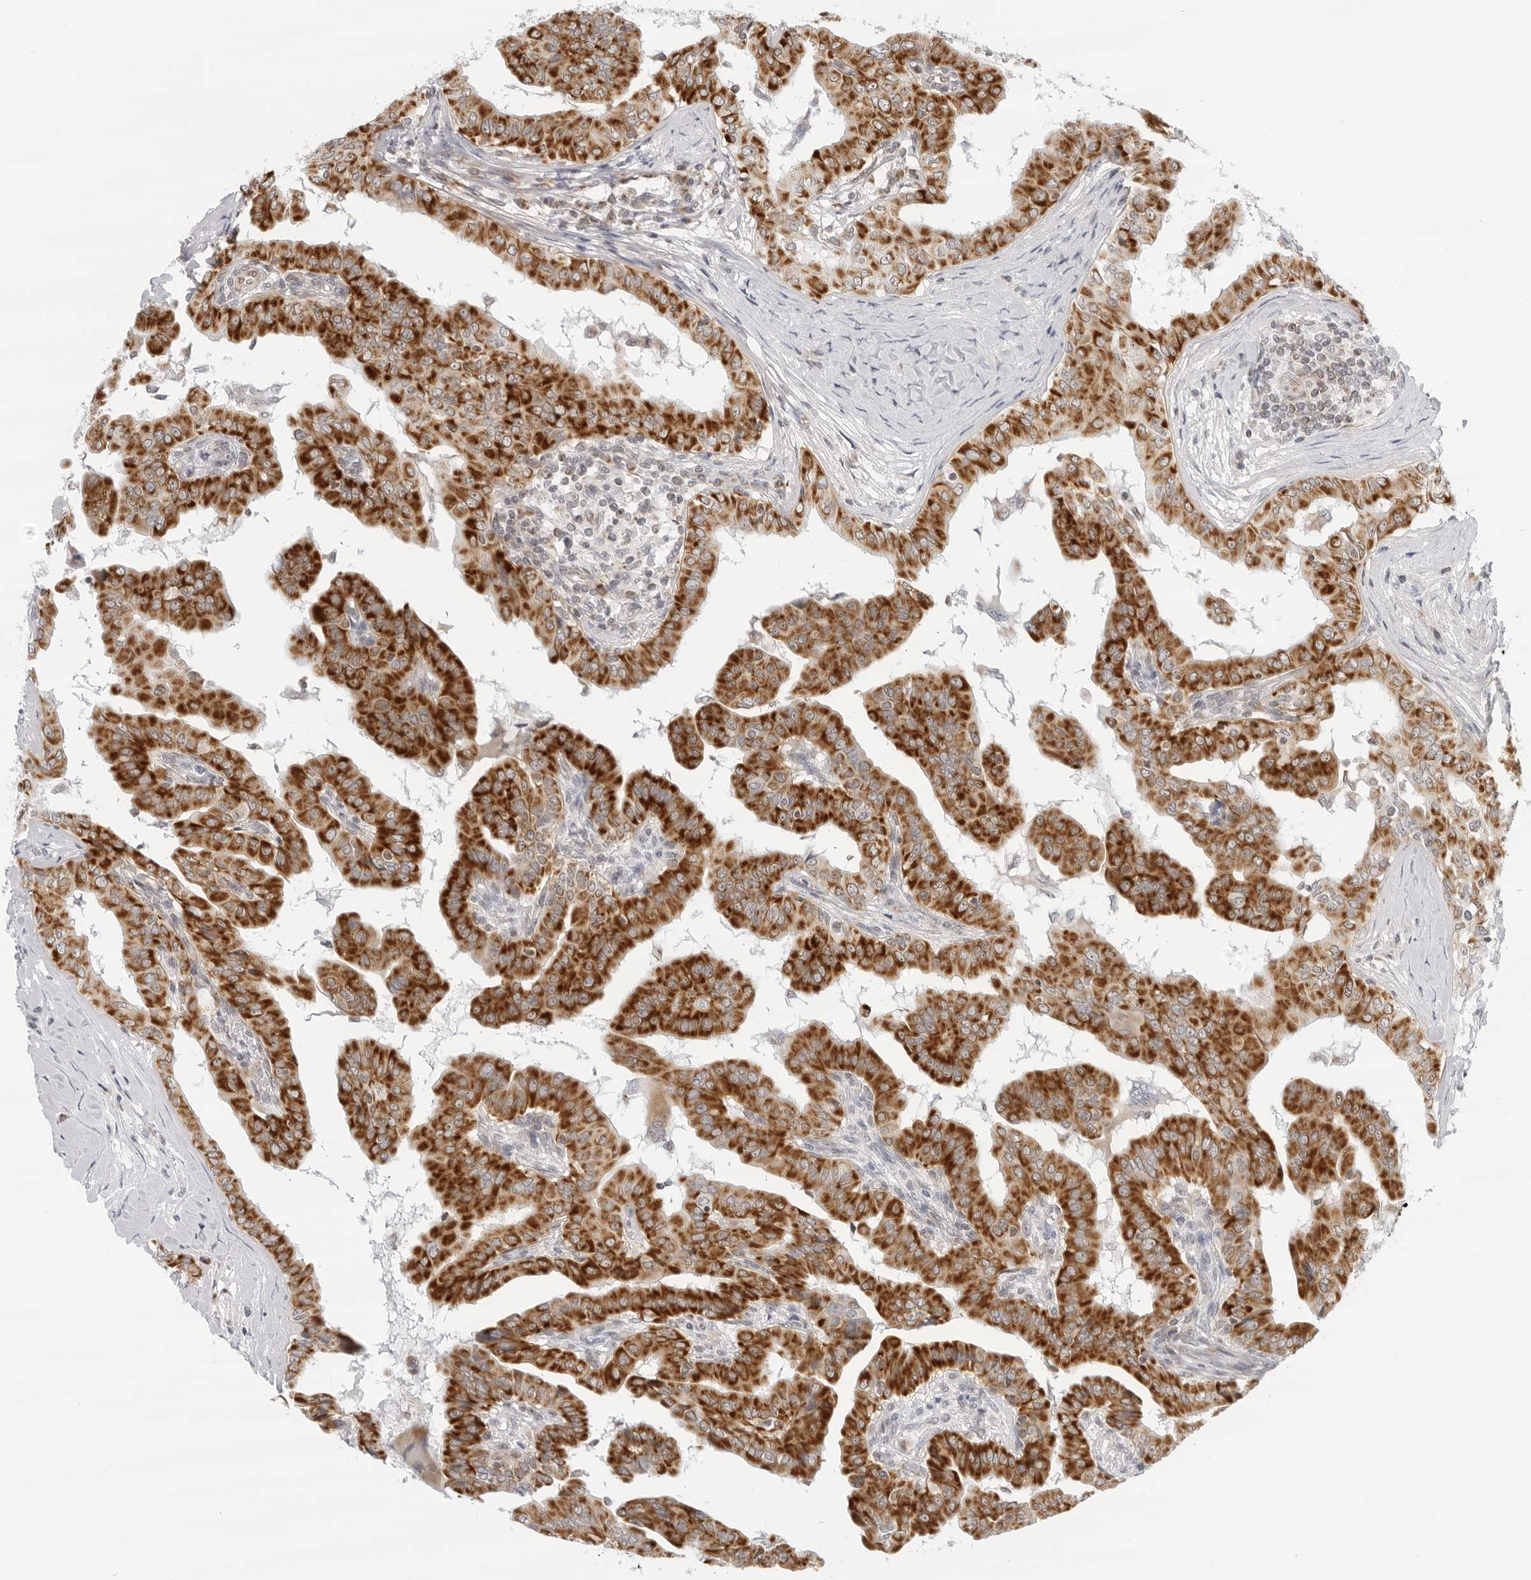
{"staining": {"intensity": "strong", "quantity": ">75%", "location": "cytoplasmic/membranous"}, "tissue": "thyroid cancer", "cell_type": "Tumor cells", "image_type": "cancer", "snomed": [{"axis": "morphology", "description": "Papillary adenocarcinoma, NOS"}, {"axis": "topography", "description": "Thyroid gland"}], "caption": "Thyroid cancer (papillary adenocarcinoma) stained for a protein (brown) displays strong cytoplasmic/membranous positive positivity in approximately >75% of tumor cells.", "gene": "CIART", "patient": {"sex": "male", "age": 33}}